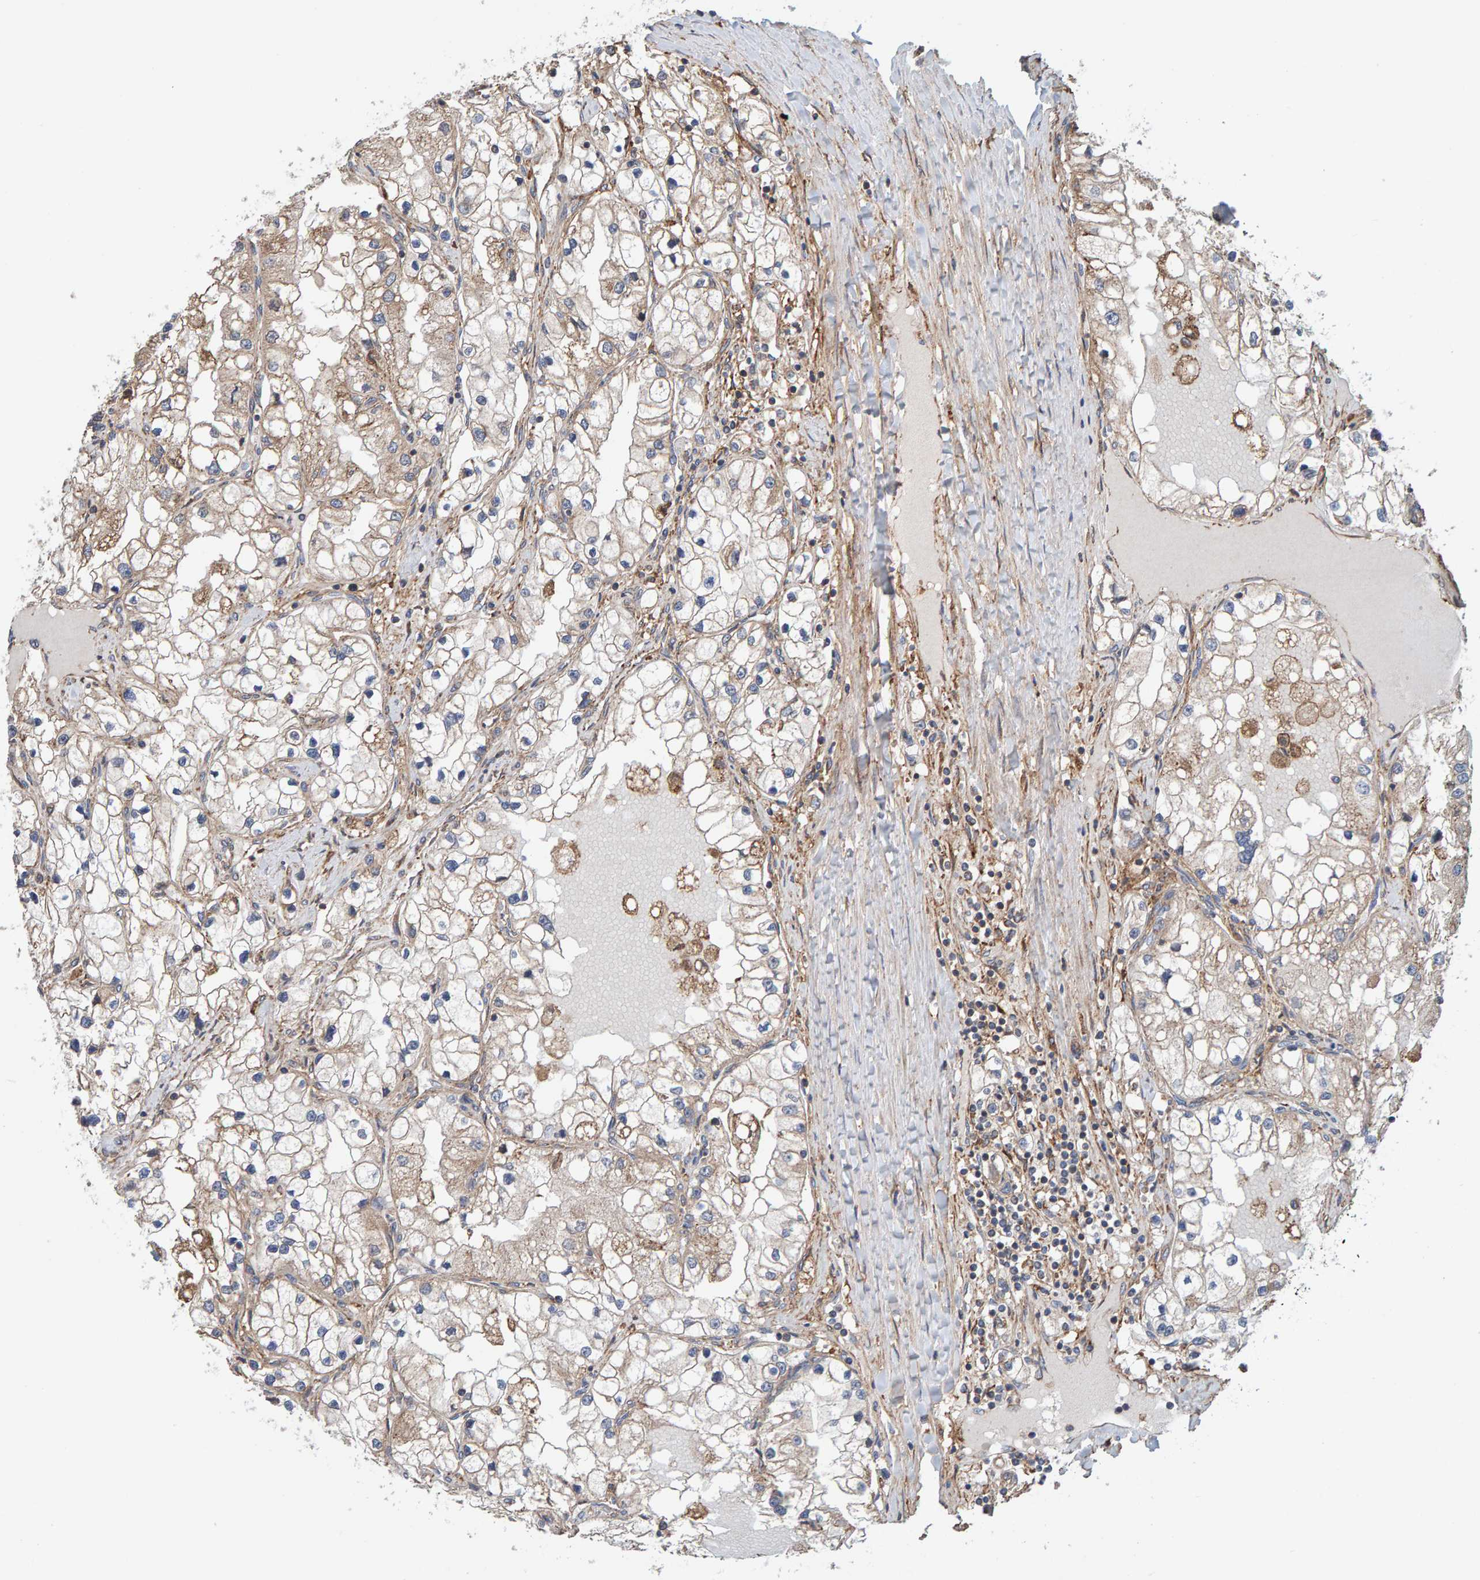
{"staining": {"intensity": "weak", "quantity": "25%-75%", "location": "cytoplasmic/membranous"}, "tissue": "renal cancer", "cell_type": "Tumor cells", "image_type": "cancer", "snomed": [{"axis": "morphology", "description": "Adenocarcinoma, NOS"}, {"axis": "topography", "description": "Kidney"}], "caption": "DAB immunohistochemical staining of adenocarcinoma (renal) displays weak cytoplasmic/membranous protein expression in approximately 25%-75% of tumor cells.", "gene": "MRPL45", "patient": {"sex": "male", "age": 68}}